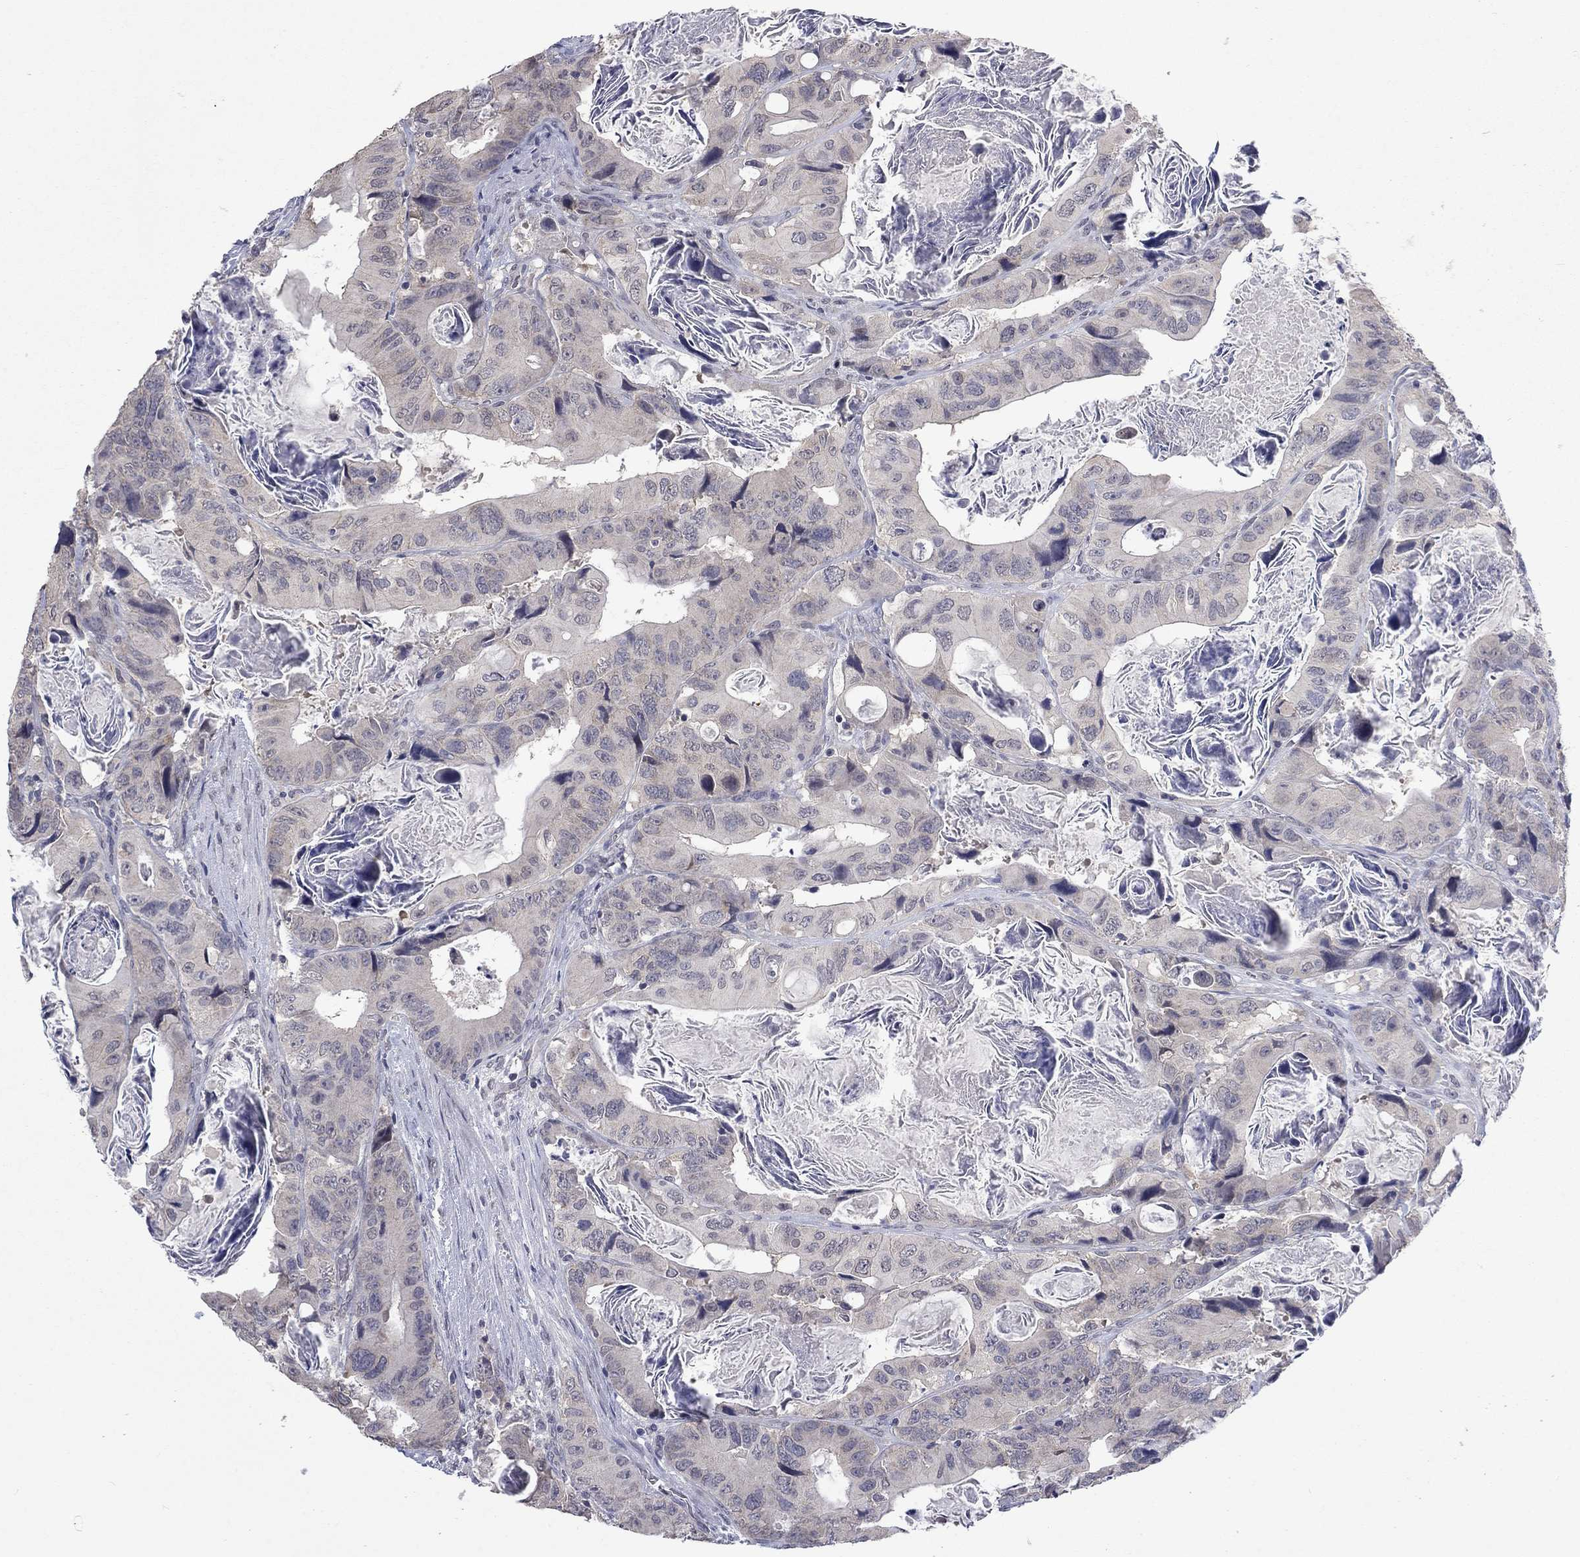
{"staining": {"intensity": "negative", "quantity": "none", "location": "none"}, "tissue": "colorectal cancer", "cell_type": "Tumor cells", "image_type": "cancer", "snomed": [{"axis": "morphology", "description": "Adenocarcinoma, NOS"}, {"axis": "topography", "description": "Rectum"}], "caption": "Immunohistochemistry (IHC) of adenocarcinoma (colorectal) demonstrates no positivity in tumor cells. The staining was performed using DAB (3,3'-diaminobenzidine) to visualize the protein expression in brown, while the nuclei were stained in blue with hematoxylin (Magnification: 20x).", "gene": "SPATA33", "patient": {"sex": "male", "age": 64}}